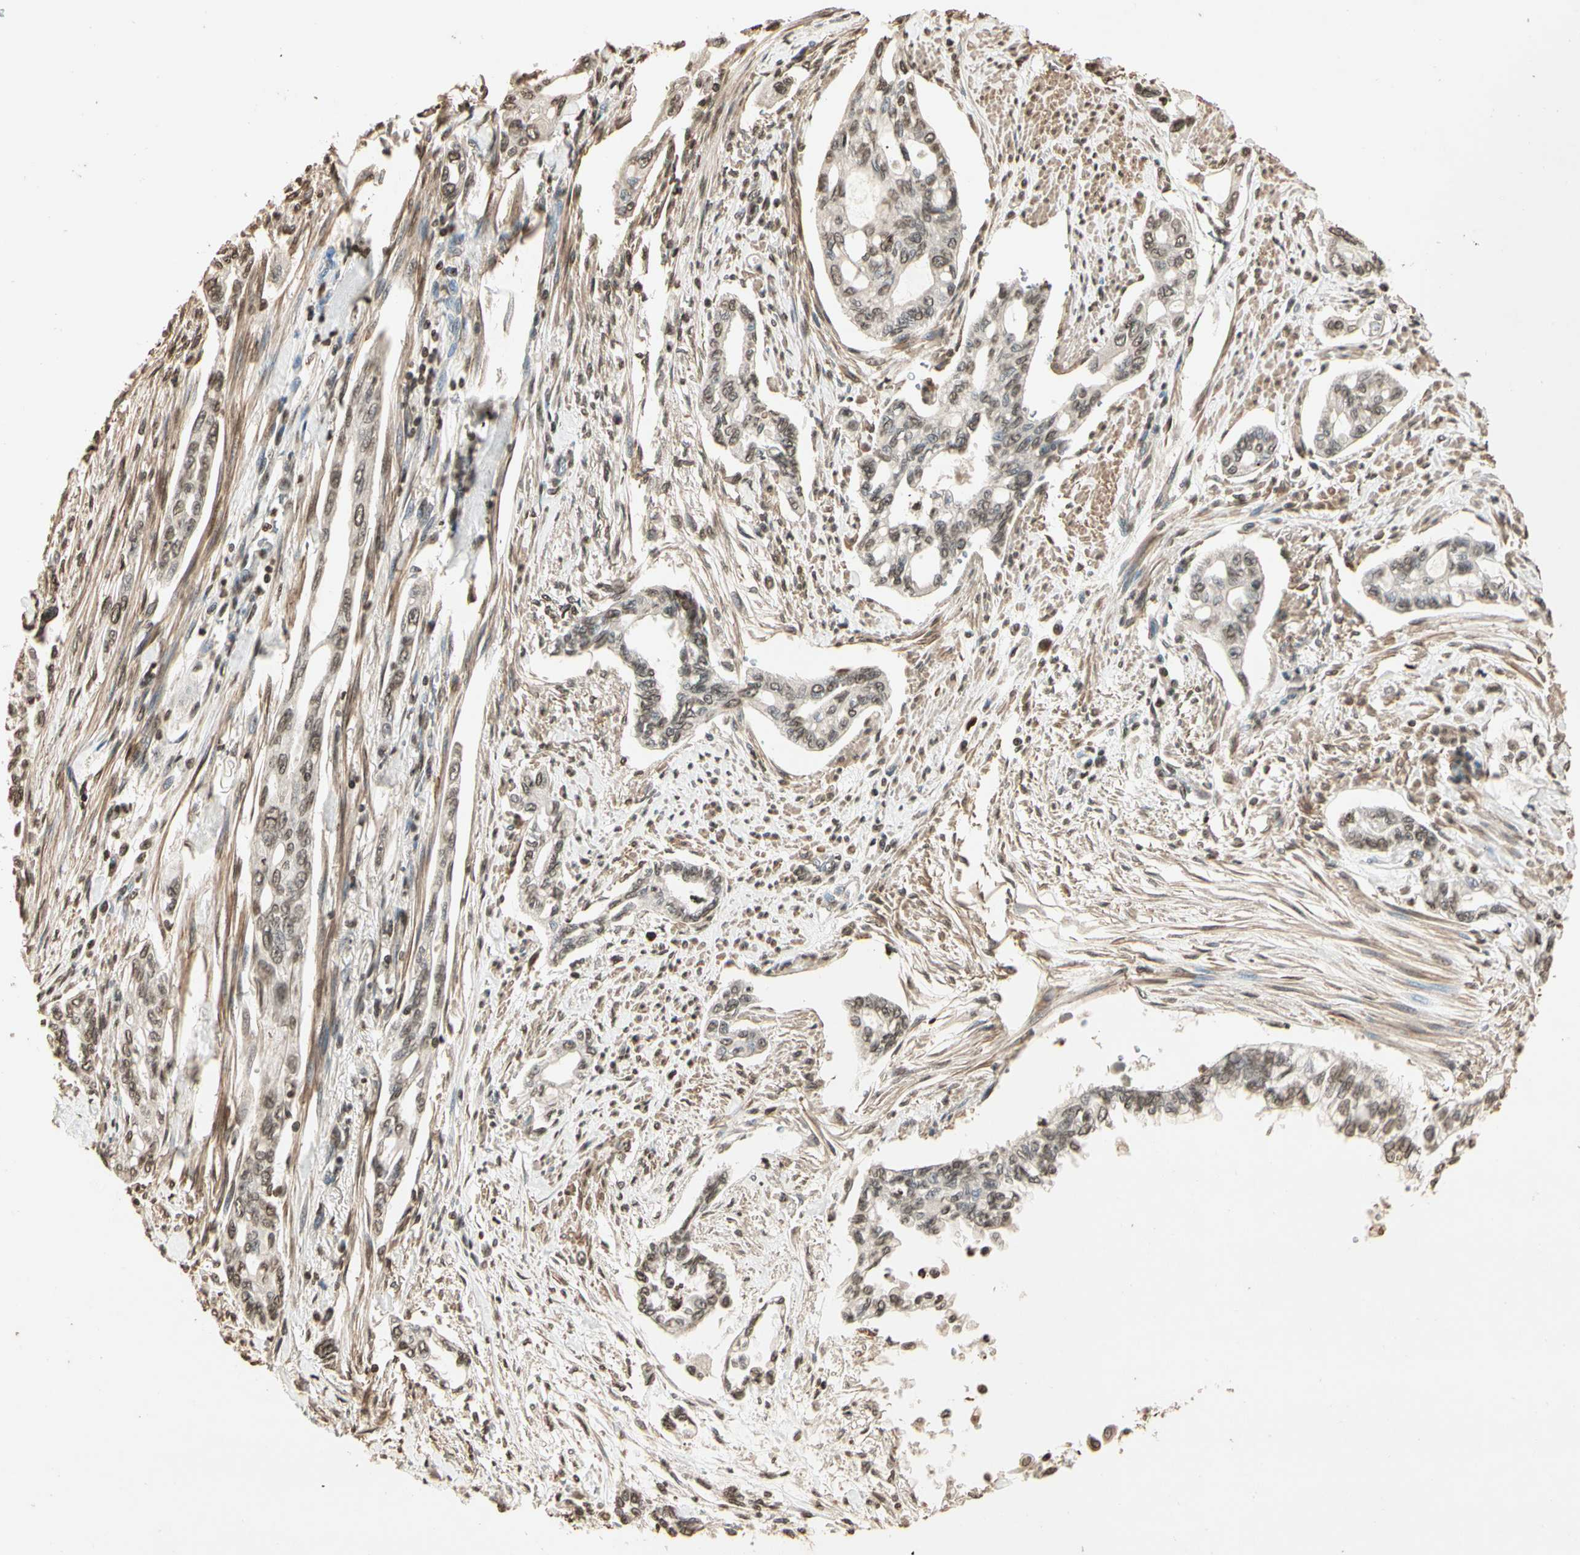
{"staining": {"intensity": "weak", "quantity": "25%-75%", "location": "cytoplasmic/membranous,nuclear"}, "tissue": "pancreatic cancer", "cell_type": "Tumor cells", "image_type": "cancer", "snomed": [{"axis": "morphology", "description": "Normal tissue, NOS"}, {"axis": "topography", "description": "Pancreas"}], "caption": "The image displays staining of pancreatic cancer, revealing weak cytoplasmic/membranous and nuclear protein positivity (brown color) within tumor cells. Nuclei are stained in blue.", "gene": "TOP1", "patient": {"sex": "male", "age": 42}}